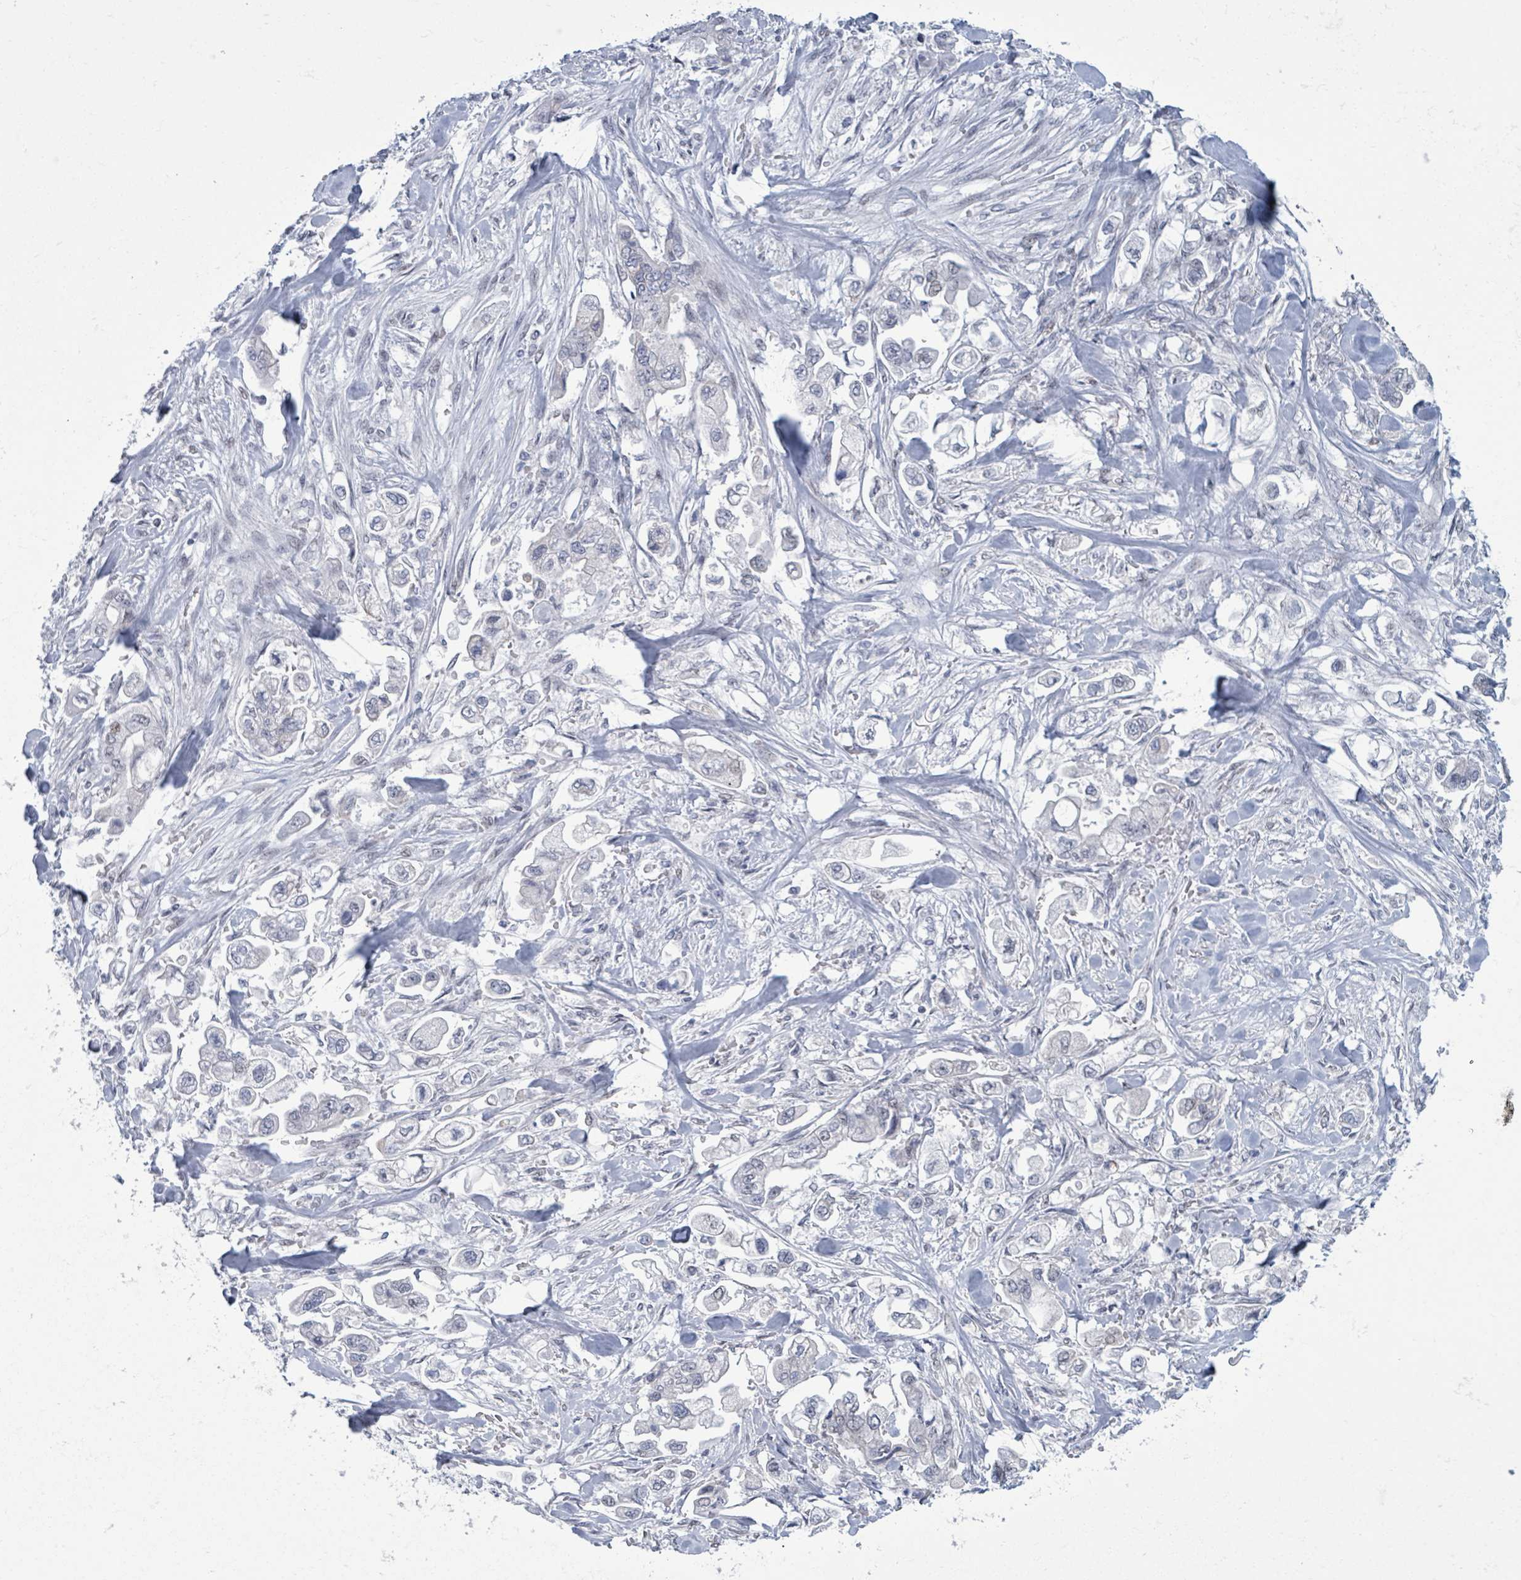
{"staining": {"intensity": "negative", "quantity": "none", "location": "none"}, "tissue": "stomach cancer", "cell_type": "Tumor cells", "image_type": "cancer", "snomed": [{"axis": "morphology", "description": "Adenocarcinoma, NOS"}, {"axis": "topography", "description": "Stomach"}], "caption": "A high-resolution image shows IHC staining of adenocarcinoma (stomach), which reveals no significant expression in tumor cells.", "gene": "CT45A5", "patient": {"sex": "male", "age": 62}}